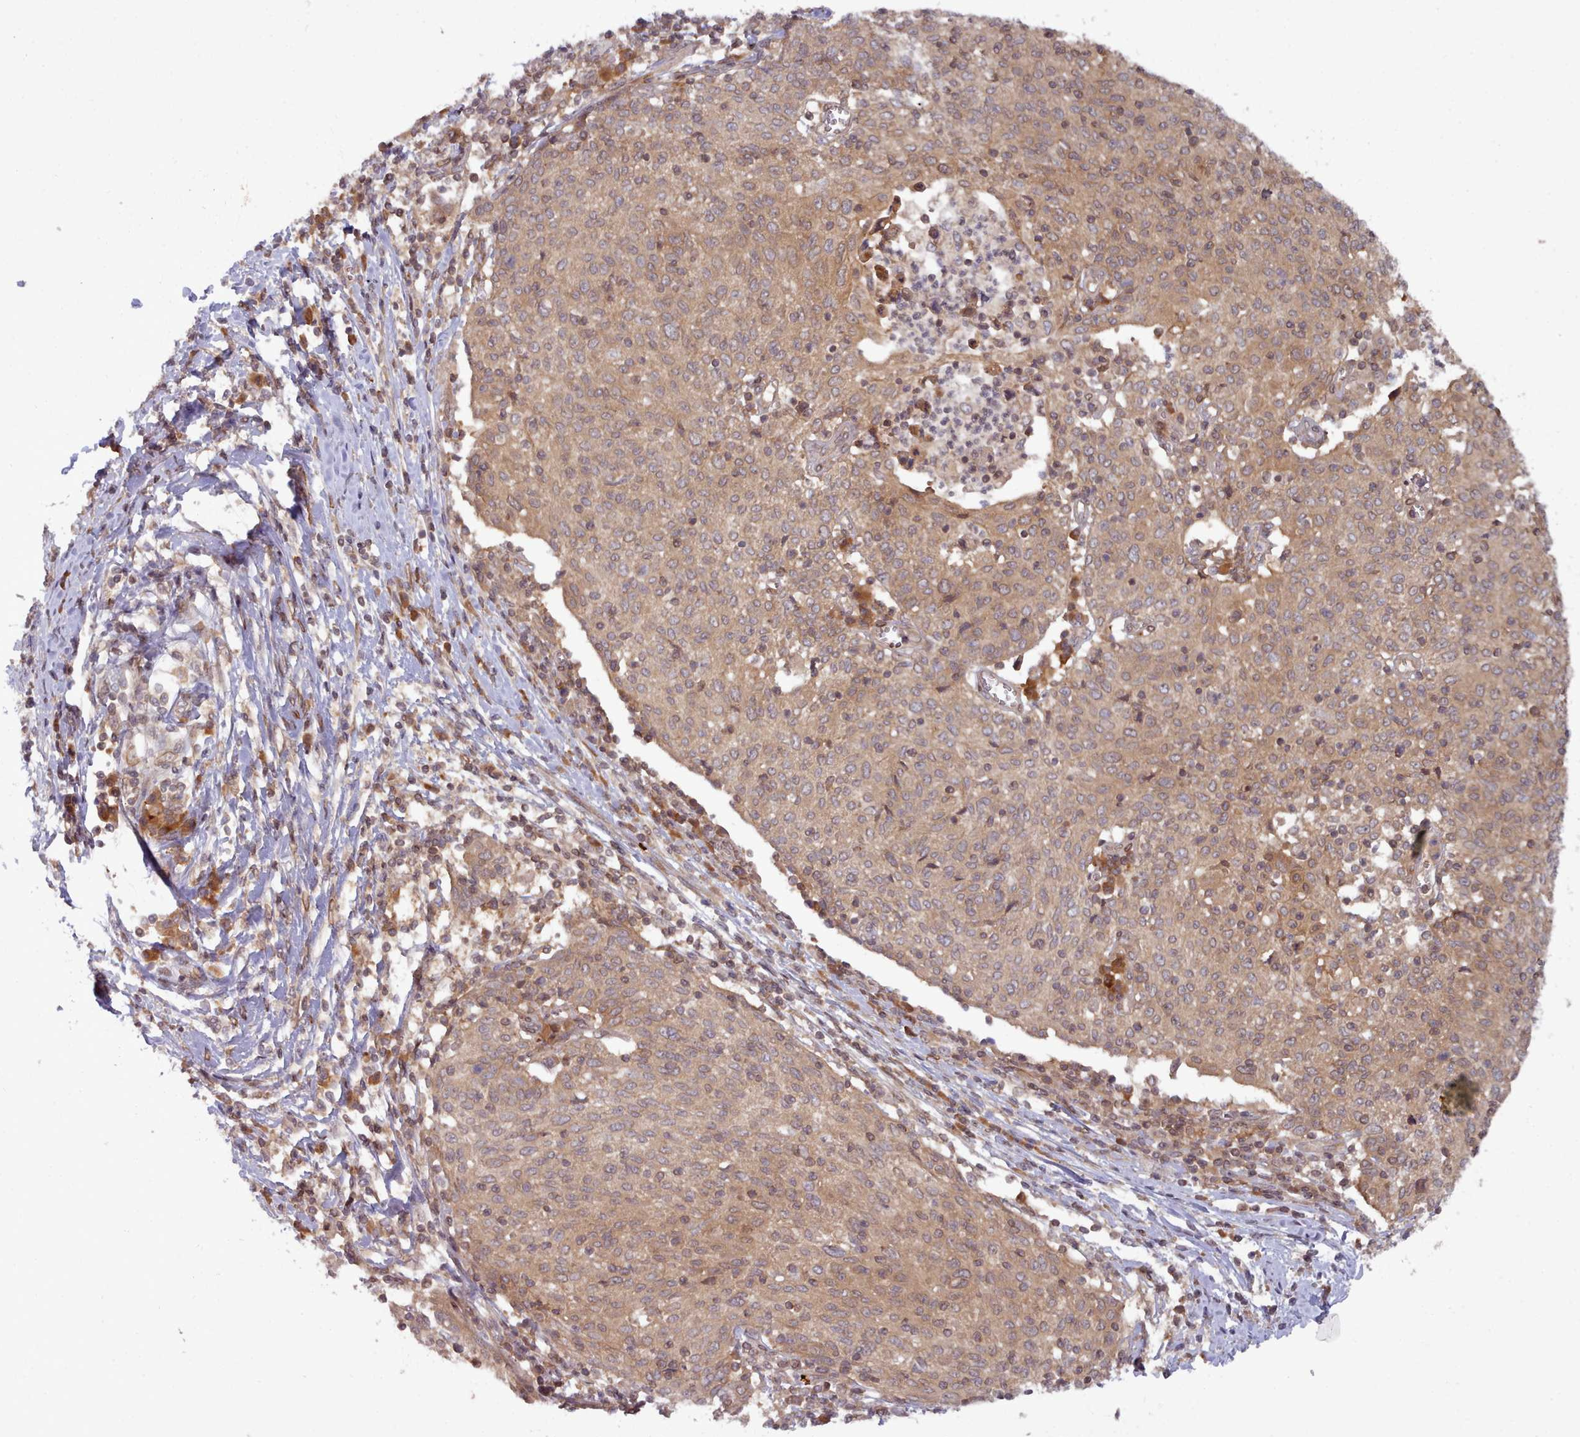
{"staining": {"intensity": "weak", "quantity": ">75%", "location": "cytoplasmic/membranous,nuclear"}, "tissue": "cervical cancer", "cell_type": "Tumor cells", "image_type": "cancer", "snomed": [{"axis": "morphology", "description": "Squamous cell carcinoma, NOS"}, {"axis": "topography", "description": "Cervix"}], "caption": "A brown stain highlights weak cytoplasmic/membranous and nuclear staining of a protein in human cervical cancer (squamous cell carcinoma) tumor cells.", "gene": "UBE2G1", "patient": {"sex": "female", "age": 52}}